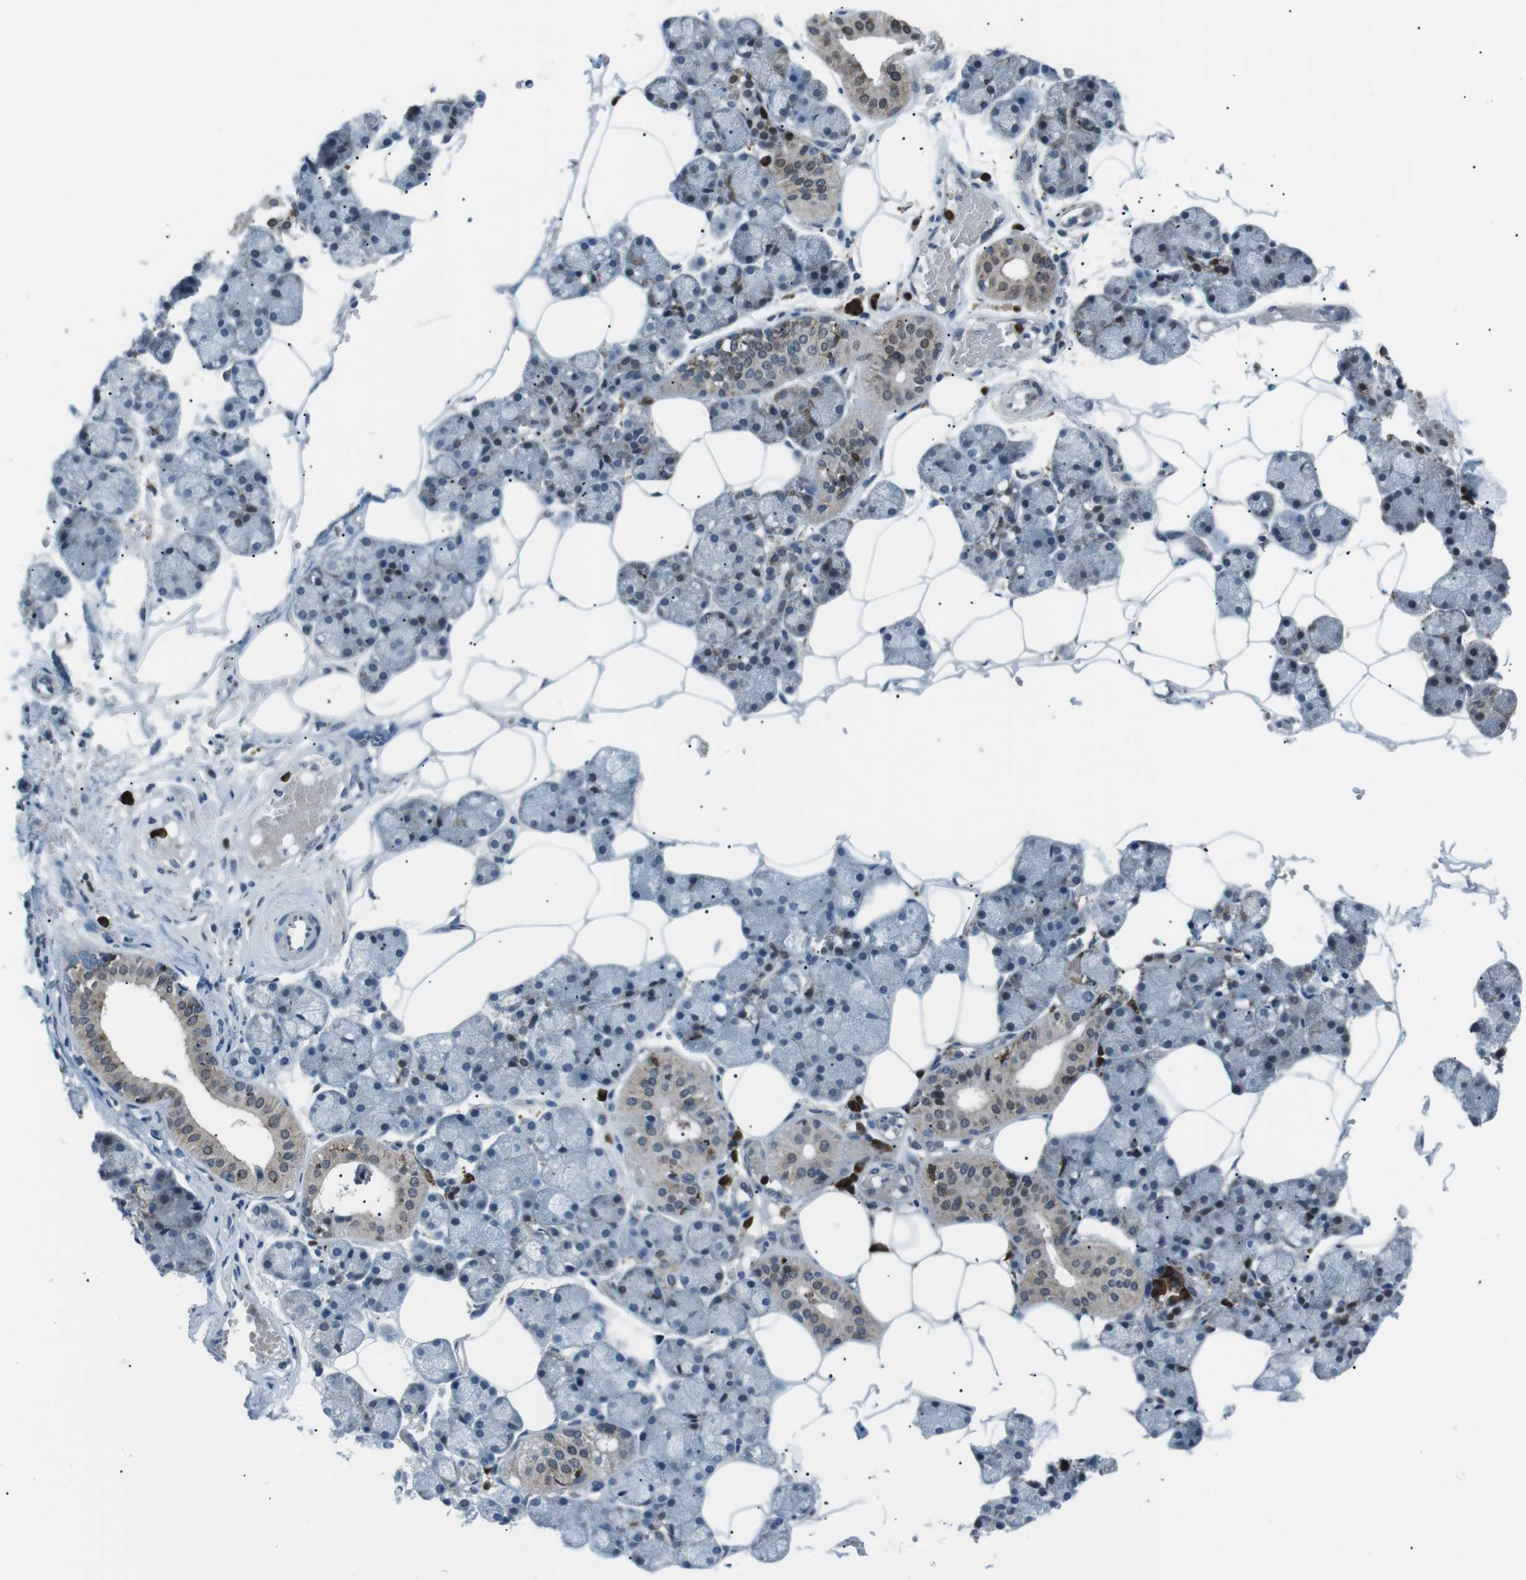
{"staining": {"intensity": "moderate", "quantity": "25%-75%", "location": "cytoplasmic/membranous,nuclear"}, "tissue": "salivary gland", "cell_type": "Glandular cells", "image_type": "normal", "snomed": [{"axis": "morphology", "description": "Normal tissue, NOS"}, {"axis": "topography", "description": "Salivary gland"}], "caption": "Unremarkable salivary gland was stained to show a protein in brown. There is medium levels of moderate cytoplasmic/membranous,nuclear expression in approximately 25%-75% of glandular cells.", "gene": "BLNK", "patient": {"sex": "male", "age": 62}}